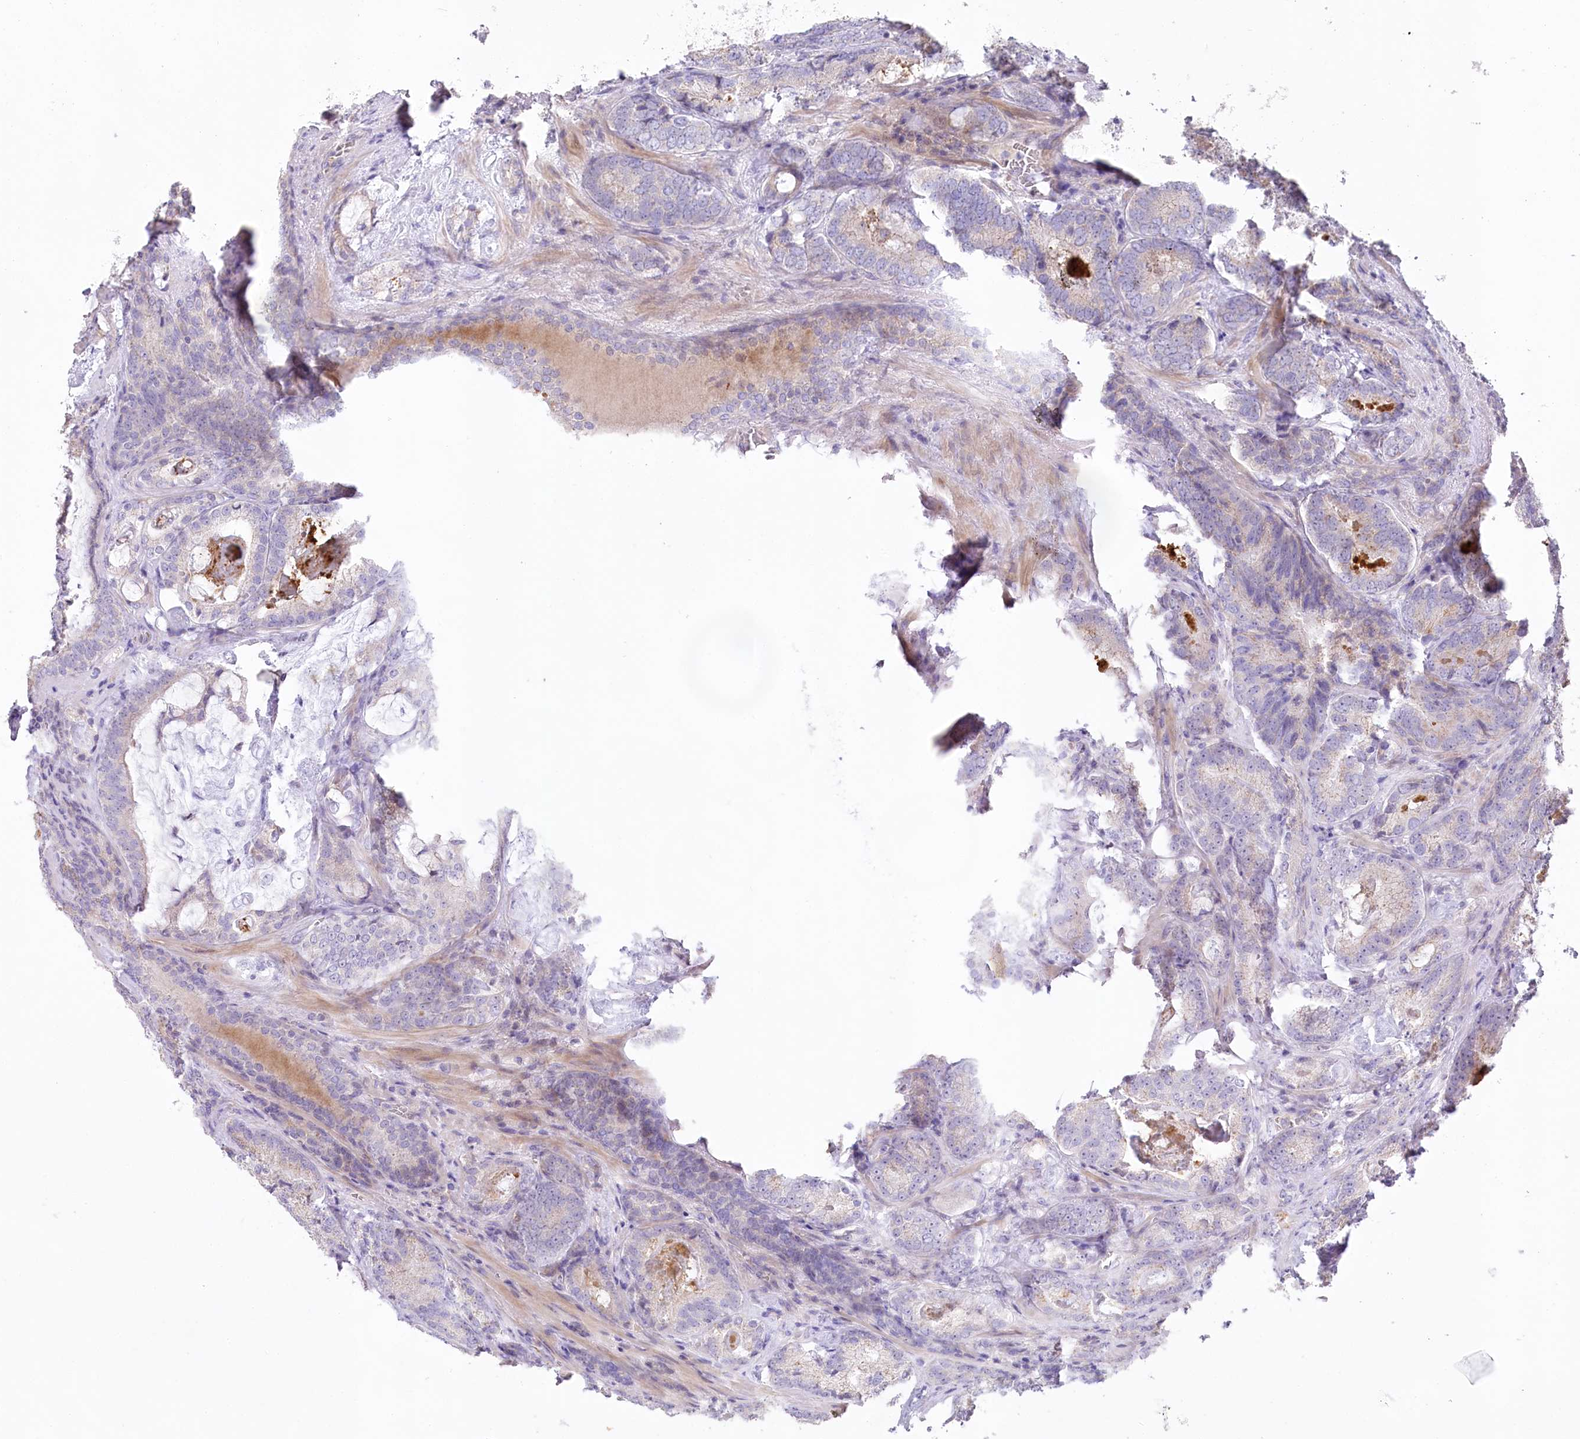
{"staining": {"intensity": "negative", "quantity": "none", "location": "none"}, "tissue": "prostate cancer", "cell_type": "Tumor cells", "image_type": "cancer", "snomed": [{"axis": "morphology", "description": "Adenocarcinoma, Low grade"}, {"axis": "topography", "description": "Prostate"}], "caption": "This is a micrograph of immunohistochemistry staining of prostate adenocarcinoma (low-grade), which shows no positivity in tumor cells.", "gene": "SLC6A11", "patient": {"sex": "male", "age": 60}}